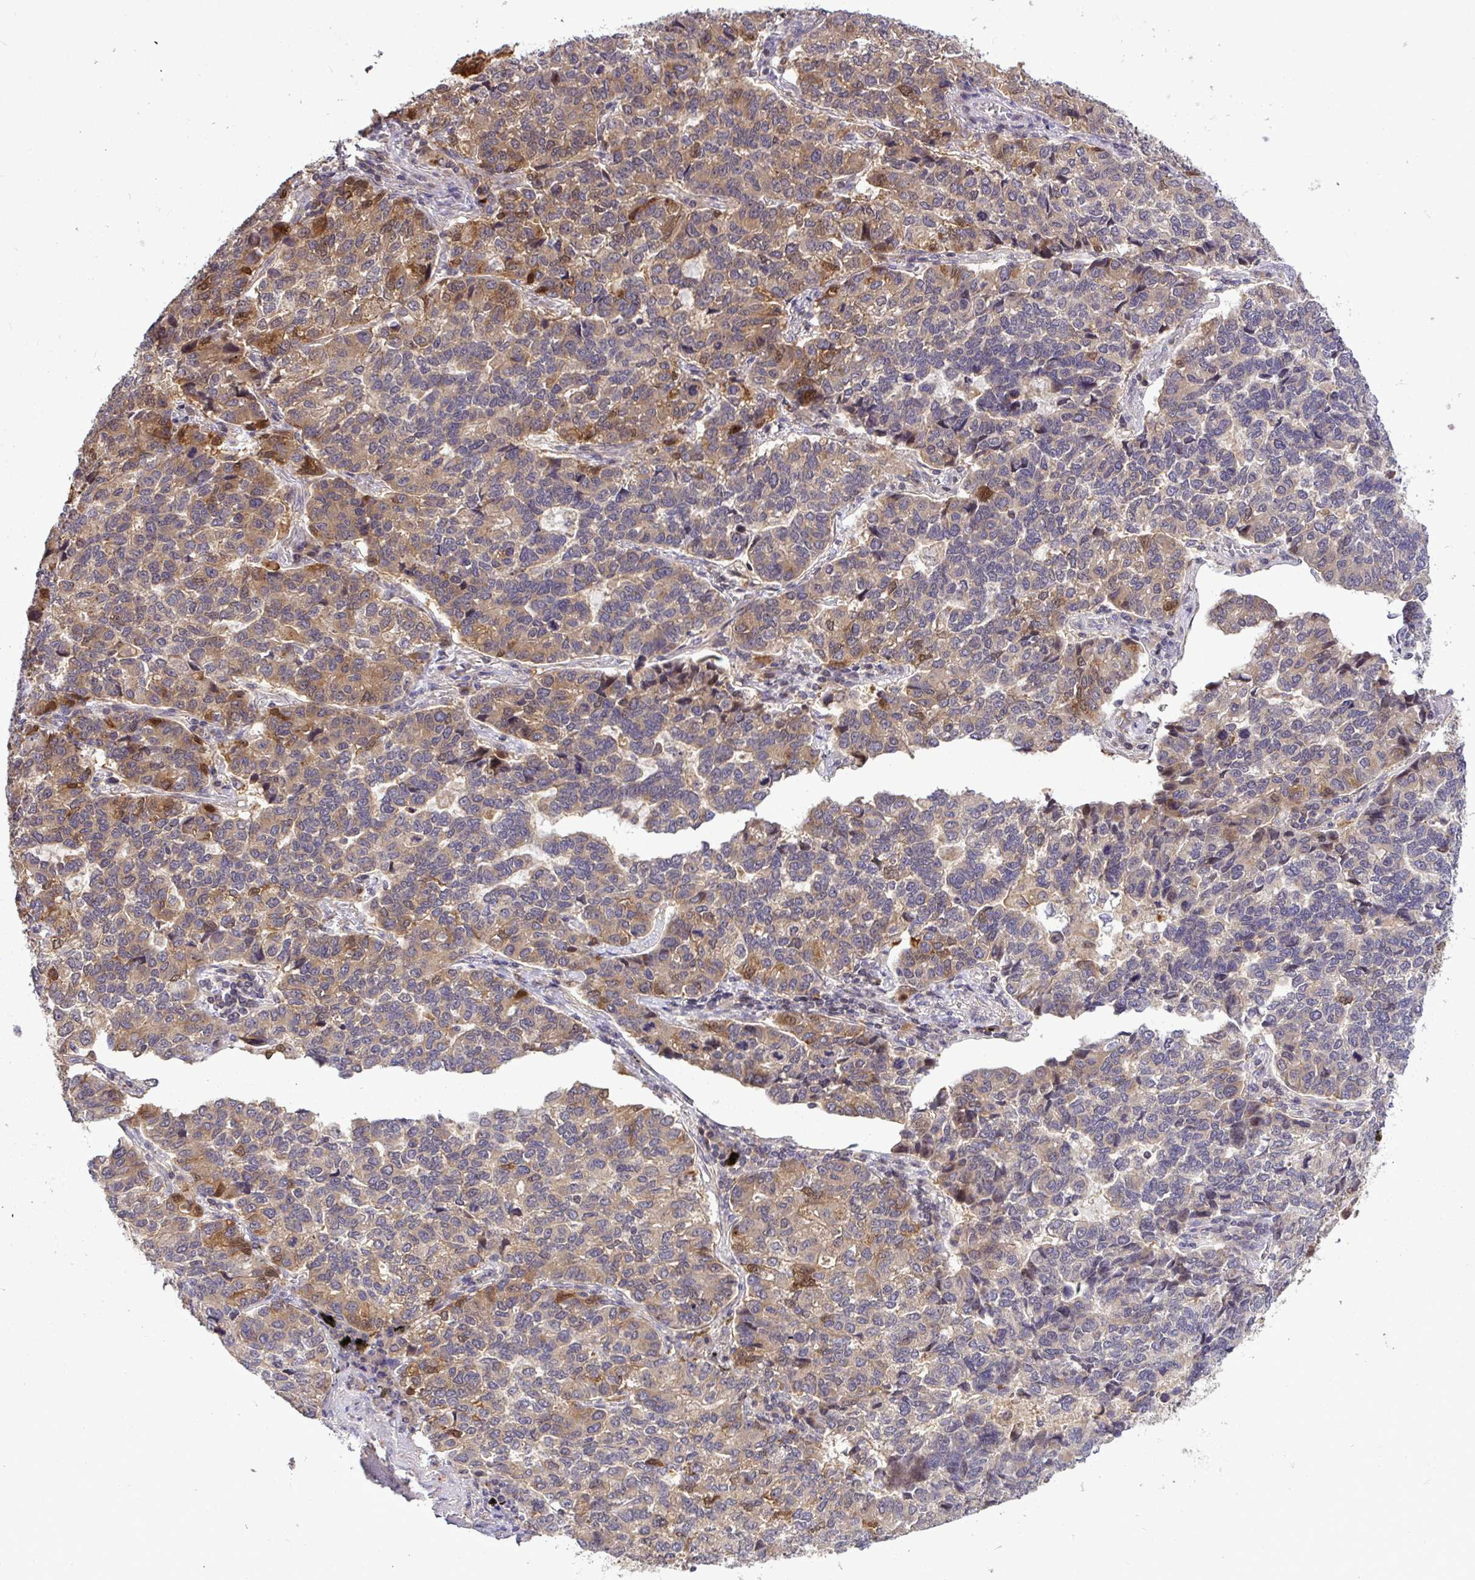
{"staining": {"intensity": "moderate", "quantity": "<25%", "location": "cytoplasmic/membranous"}, "tissue": "lung cancer", "cell_type": "Tumor cells", "image_type": "cancer", "snomed": [{"axis": "morphology", "description": "Adenocarcinoma, NOS"}, {"axis": "topography", "description": "Lymph node"}, {"axis": "topography", "description": "Lung"}], "caption": "Lung cancer stained with a protein marker displays moderate staining in tumor cells.", "gene": "SLC9A6", "patient": {"sex": "male", "age": 66}}